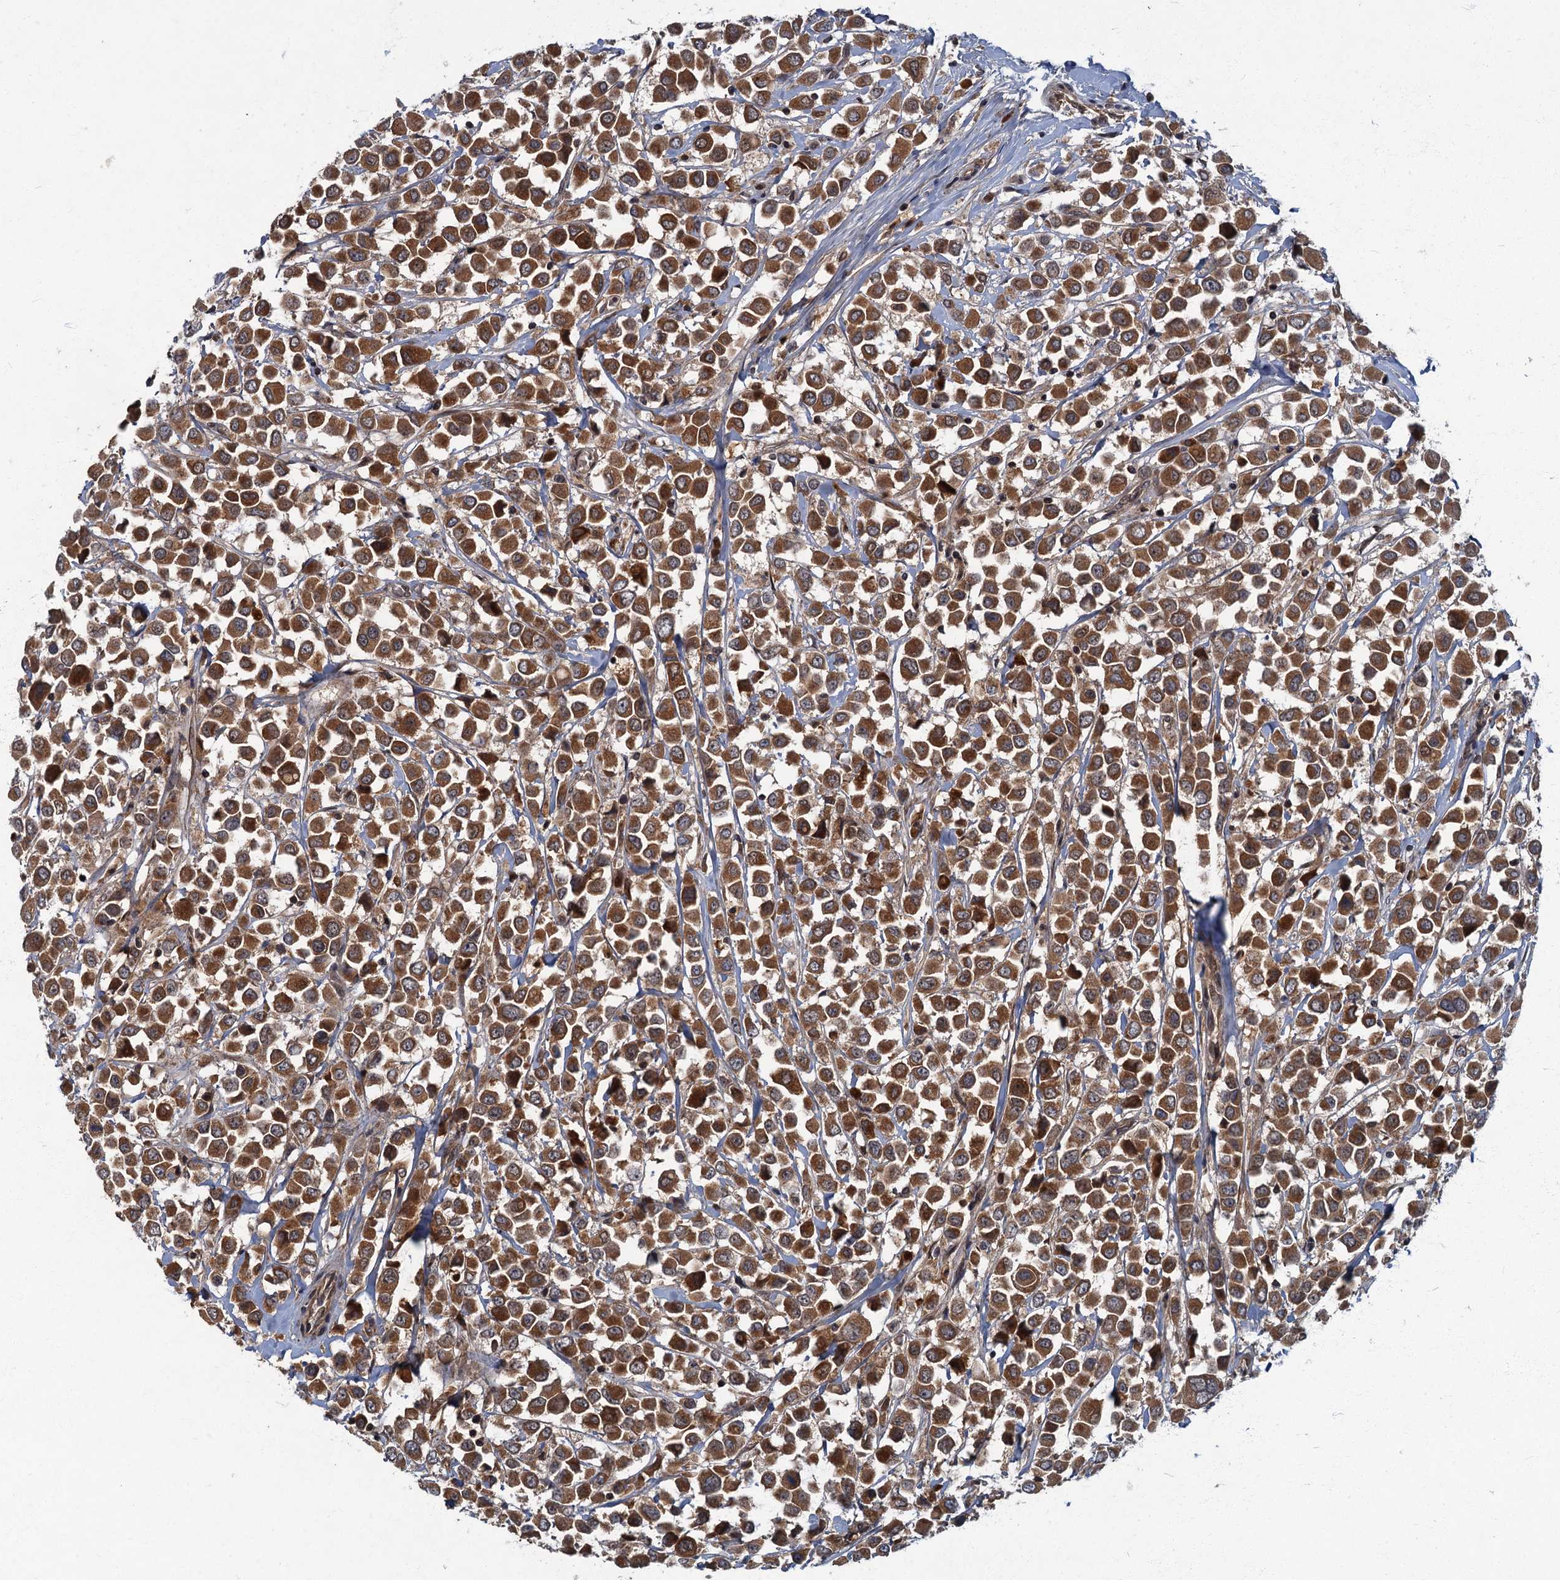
{"staining": {"intensity": "strong", "quantity": ">75%", "location": "cytoplasmic/membranous"}, "tissue": "breast cancer", "cell_type": "Tumor cells", "image_type": "cancer", "snomed": [{"axis": "morphology", "description": "Duct carcinoma"}, {"axis": "topography", "description": "Breast"}], "caption": "Breast cancer (infiltrating ductal carcinoma) stained with a brown dye demonstrates strong cytoplasmic/membranous positive expression in about >75% of tumor cells.", "gene": "SLC11A2", "patient": {"sex": "female", "age": 61}}